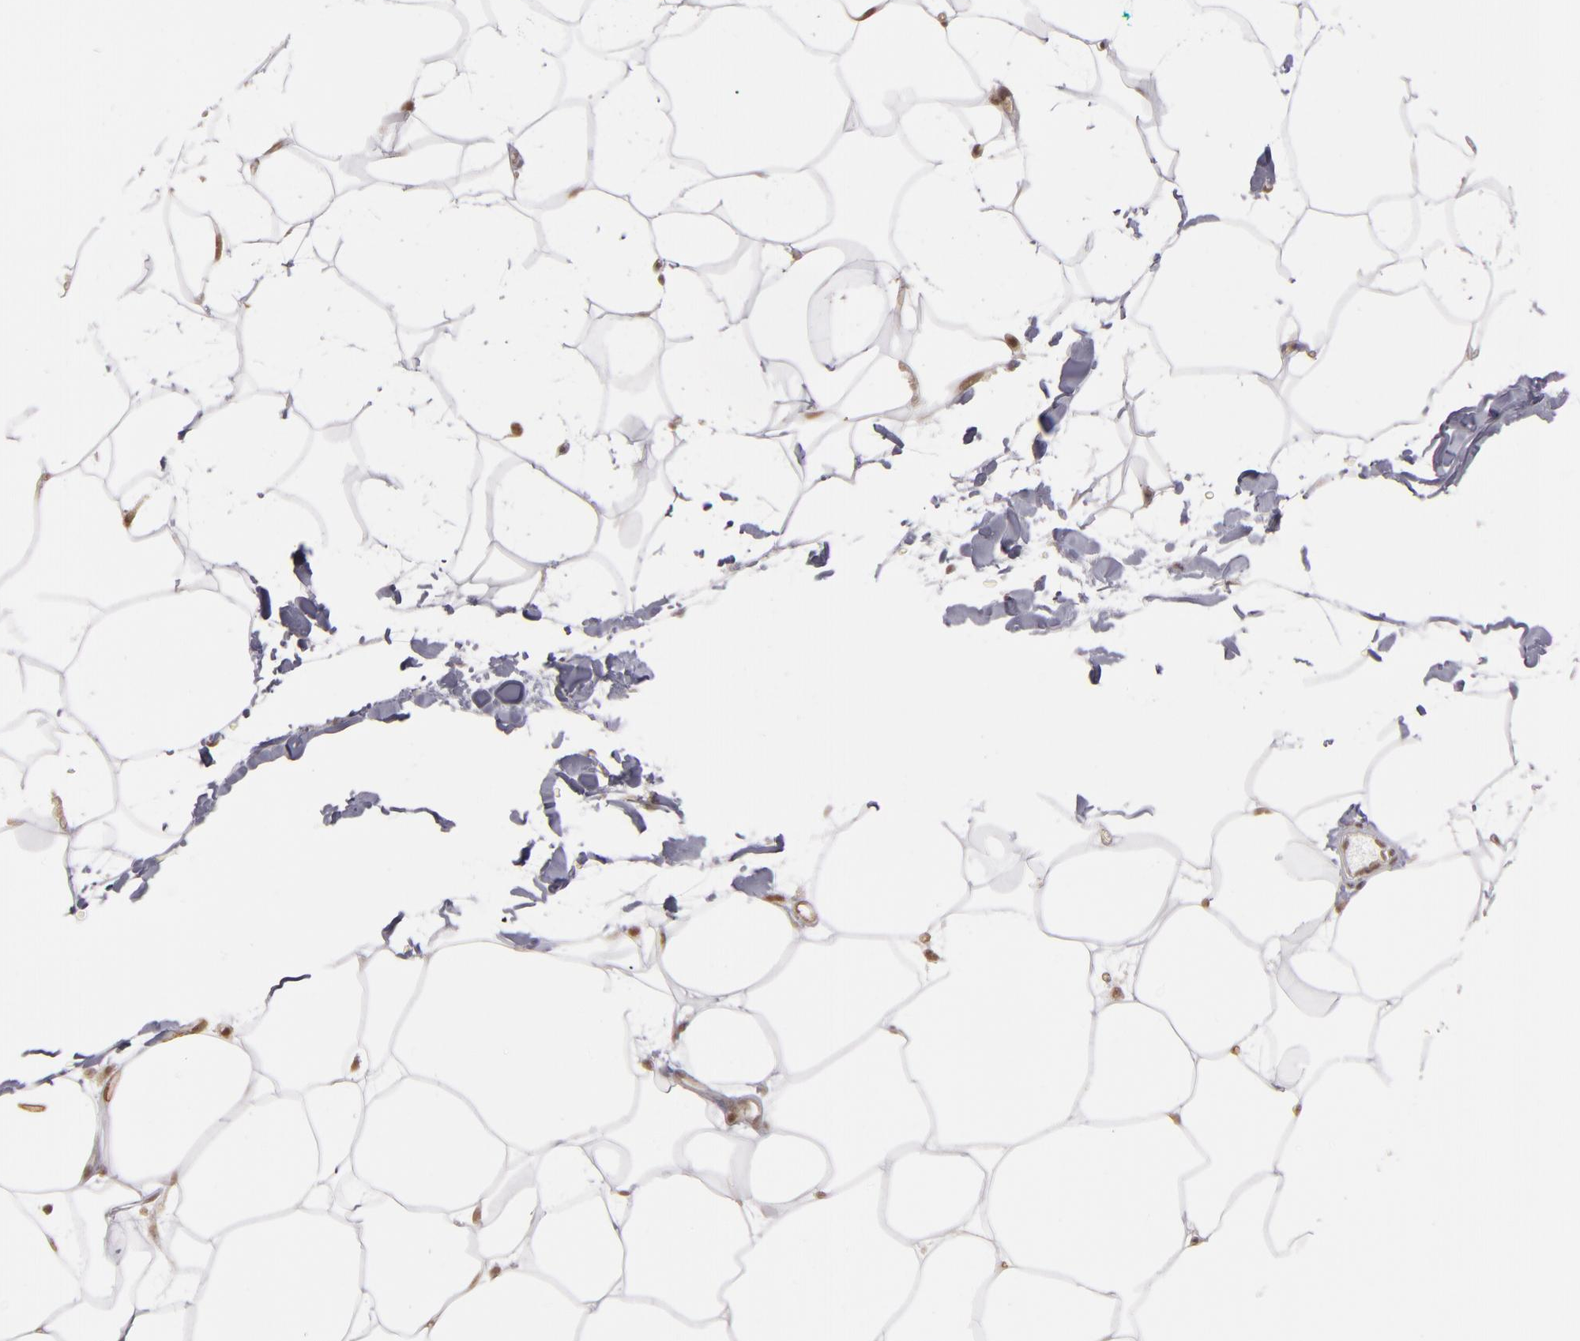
{"staining": {"intensity": "moderate", "quantity": ">75%", "location": "cytoplasmic/membranous,nuclear"}, "tissue": "adipose tissue", "cell_type": "Adipocytes", "image_type": "normal", "snomed": [{"axis": "morphology", "description": "Normal tissue, NOS"}, {"axis": "morphology", "description": "Duct carcinoma"}, {"axis": "topography", "description": "Breast"}, {"axis": "topography", "description": "Adipose tissue"}], "caption": "Approximately >75% of adipocytes in benign adipose tissue reveal moderate cytoplasmic/membranous,nuclear protein staining as visualized by brown immunohistochemical staining.", "gene": "ZNF75A", "patient": {"sex": "female", "age": 37}}